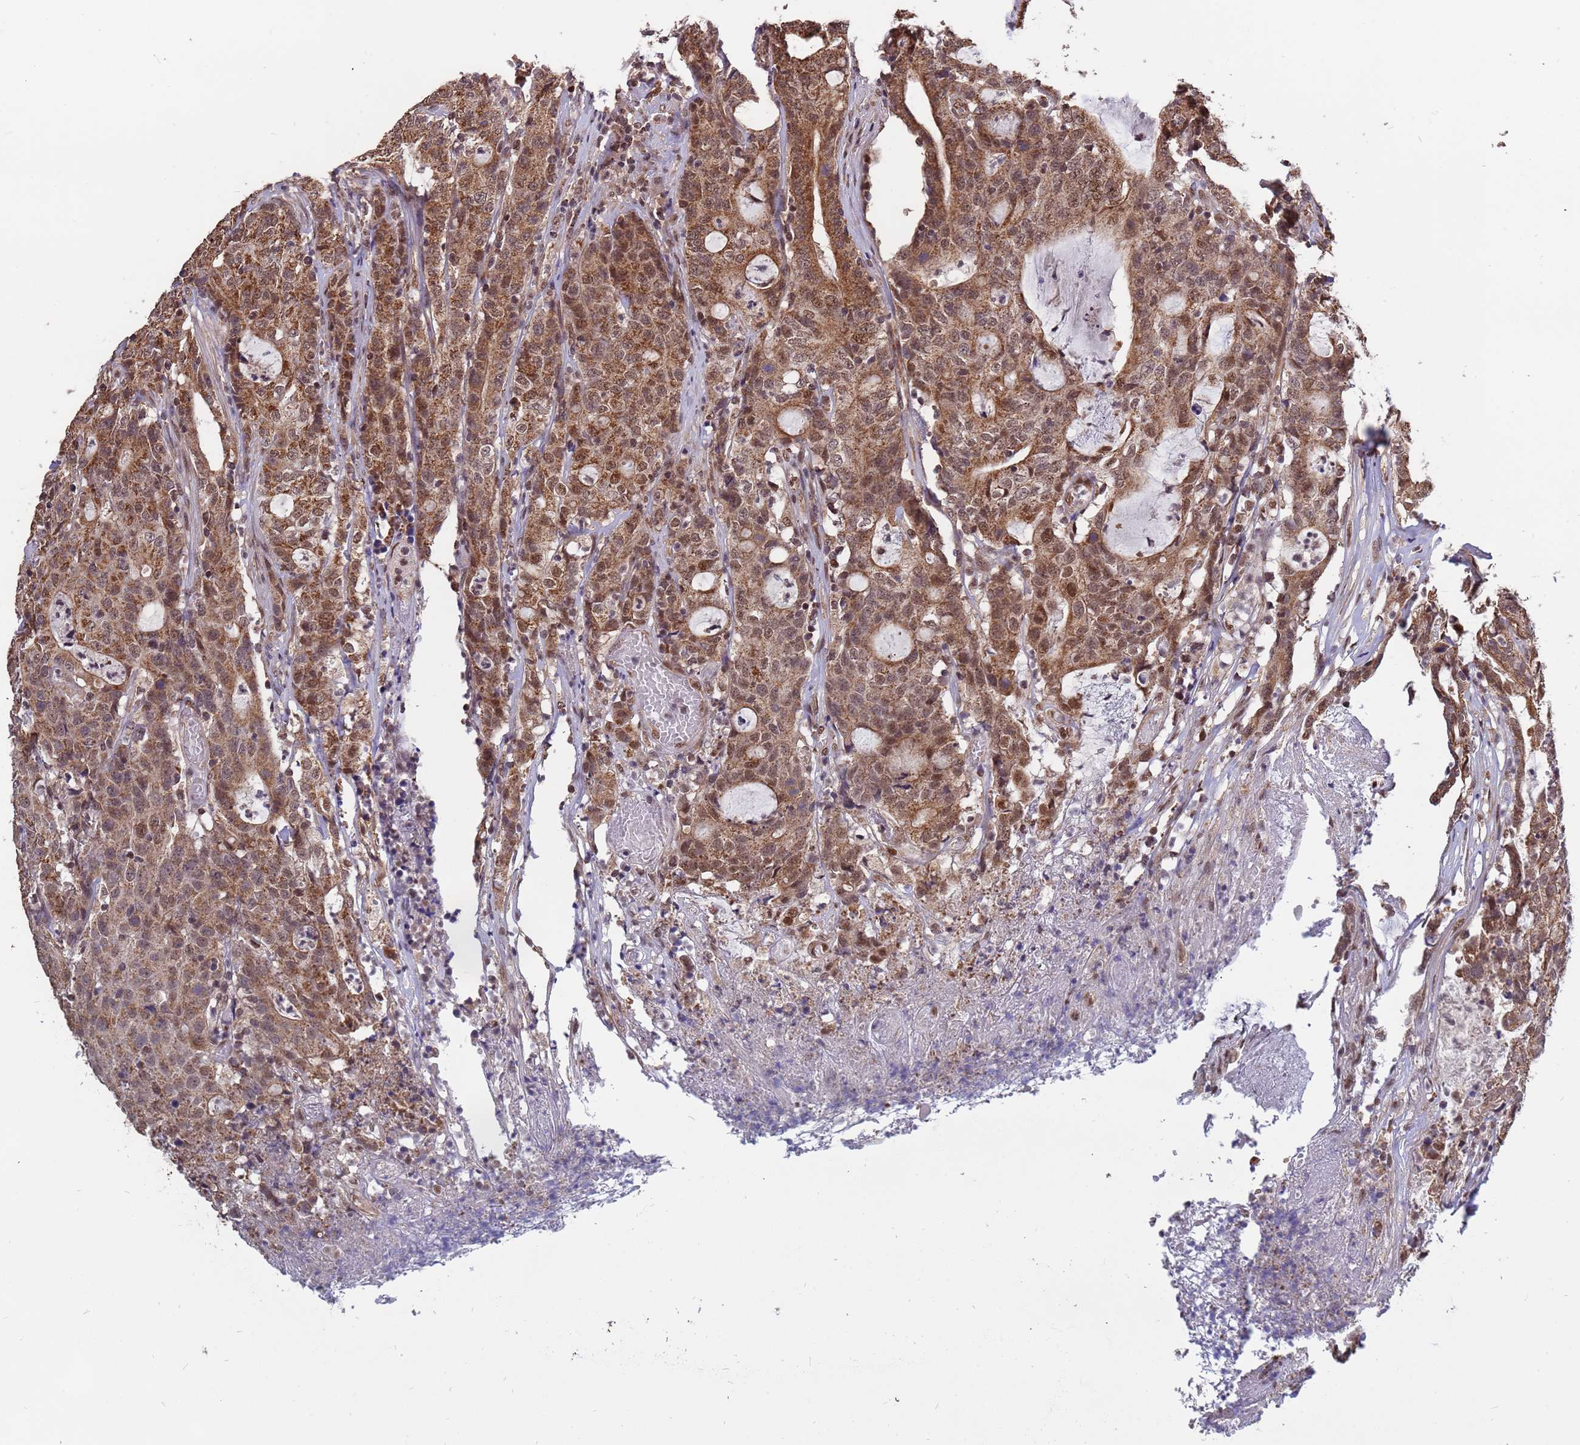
{"staining": {"intensity": "moderate", "quantity": ">75%", "location": "cytoplasmic/membranous,nuclear"}, "tissue": "colorectal cancer", "cell_type": "Tumor cells", "image_type": "cancer", "snomed": [{"axis": "morphology", "description": "Adenocarcinoma, NOS"}, {"axis": "topography", "description": "Colon"}], "caption": "Human colorectal cancer (adenocarcinoma) stained for a protein (brown) demonstrates moderate cytoplasmic/membranous and nuclear positive staining in approximately >75% of tumor cells.", "gene": "DENND2B", "patient": {"sex": "male", "age": 83}}